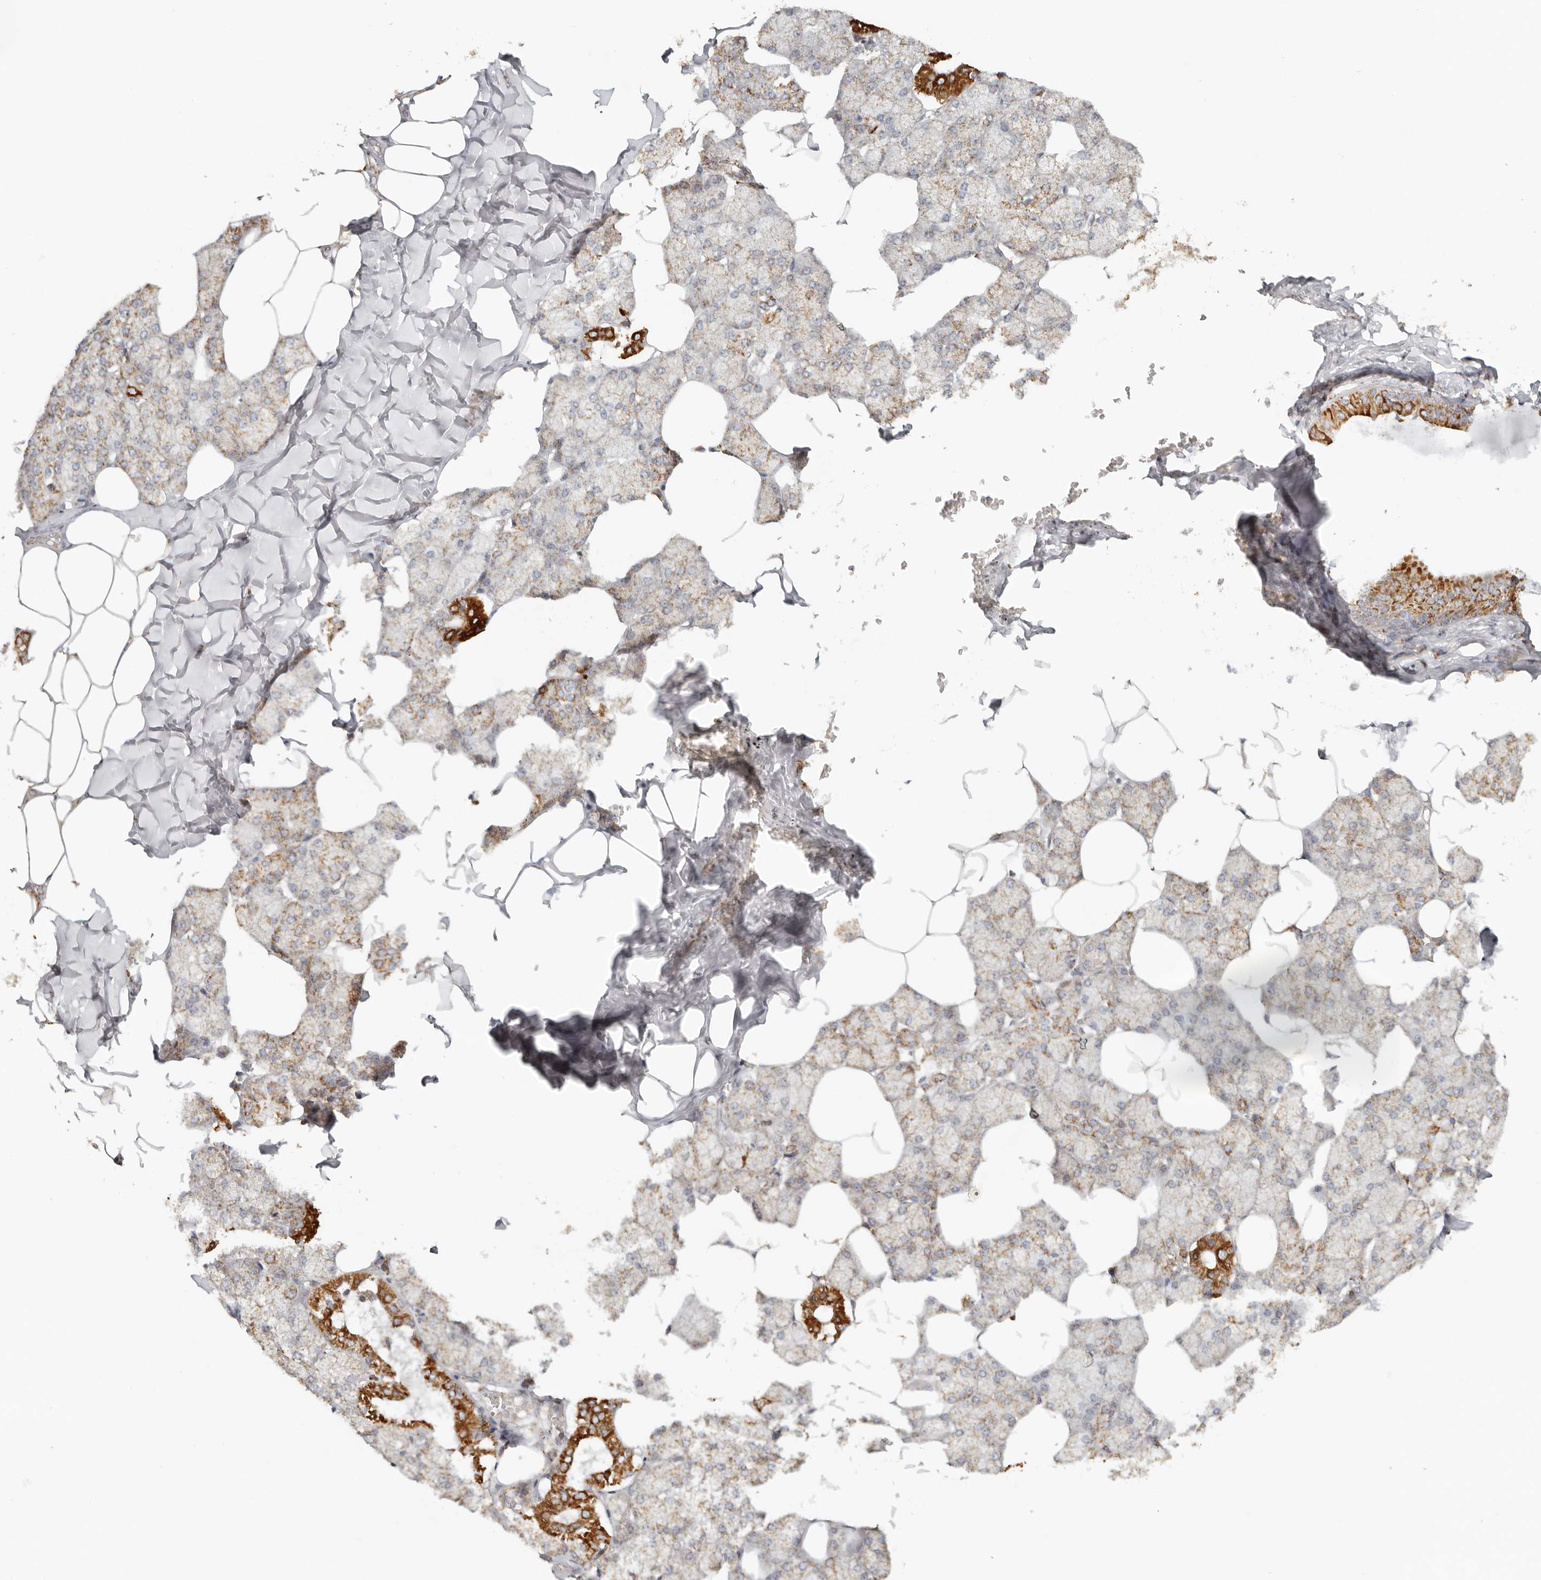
{"staining": {"intensity": "moderate", "quantity": "25%-75%", "location": "cytoplasmic/membranous"}, "tissue": "salivary gland", "cell_type": "Glandular cells", "image_type": "normal", "snomed": [{"axis": "morphology", "description": "Normal tissue, NOS"}, {"axis": "topography", "description": "Salivary gland"}], "caption": "Protein staining by immunohistochemistry (IHC) shows moderate cytoplasmic/membranous positivity in about 25%-75% of glandular cells in benign salivary gland. The staining was performed using DAB, with brown indicating positive protein expression. Nuclei are stained blue with hematoxylin.", "gene": "KDF1", "patient": {"sex": "male", "age": 62}}